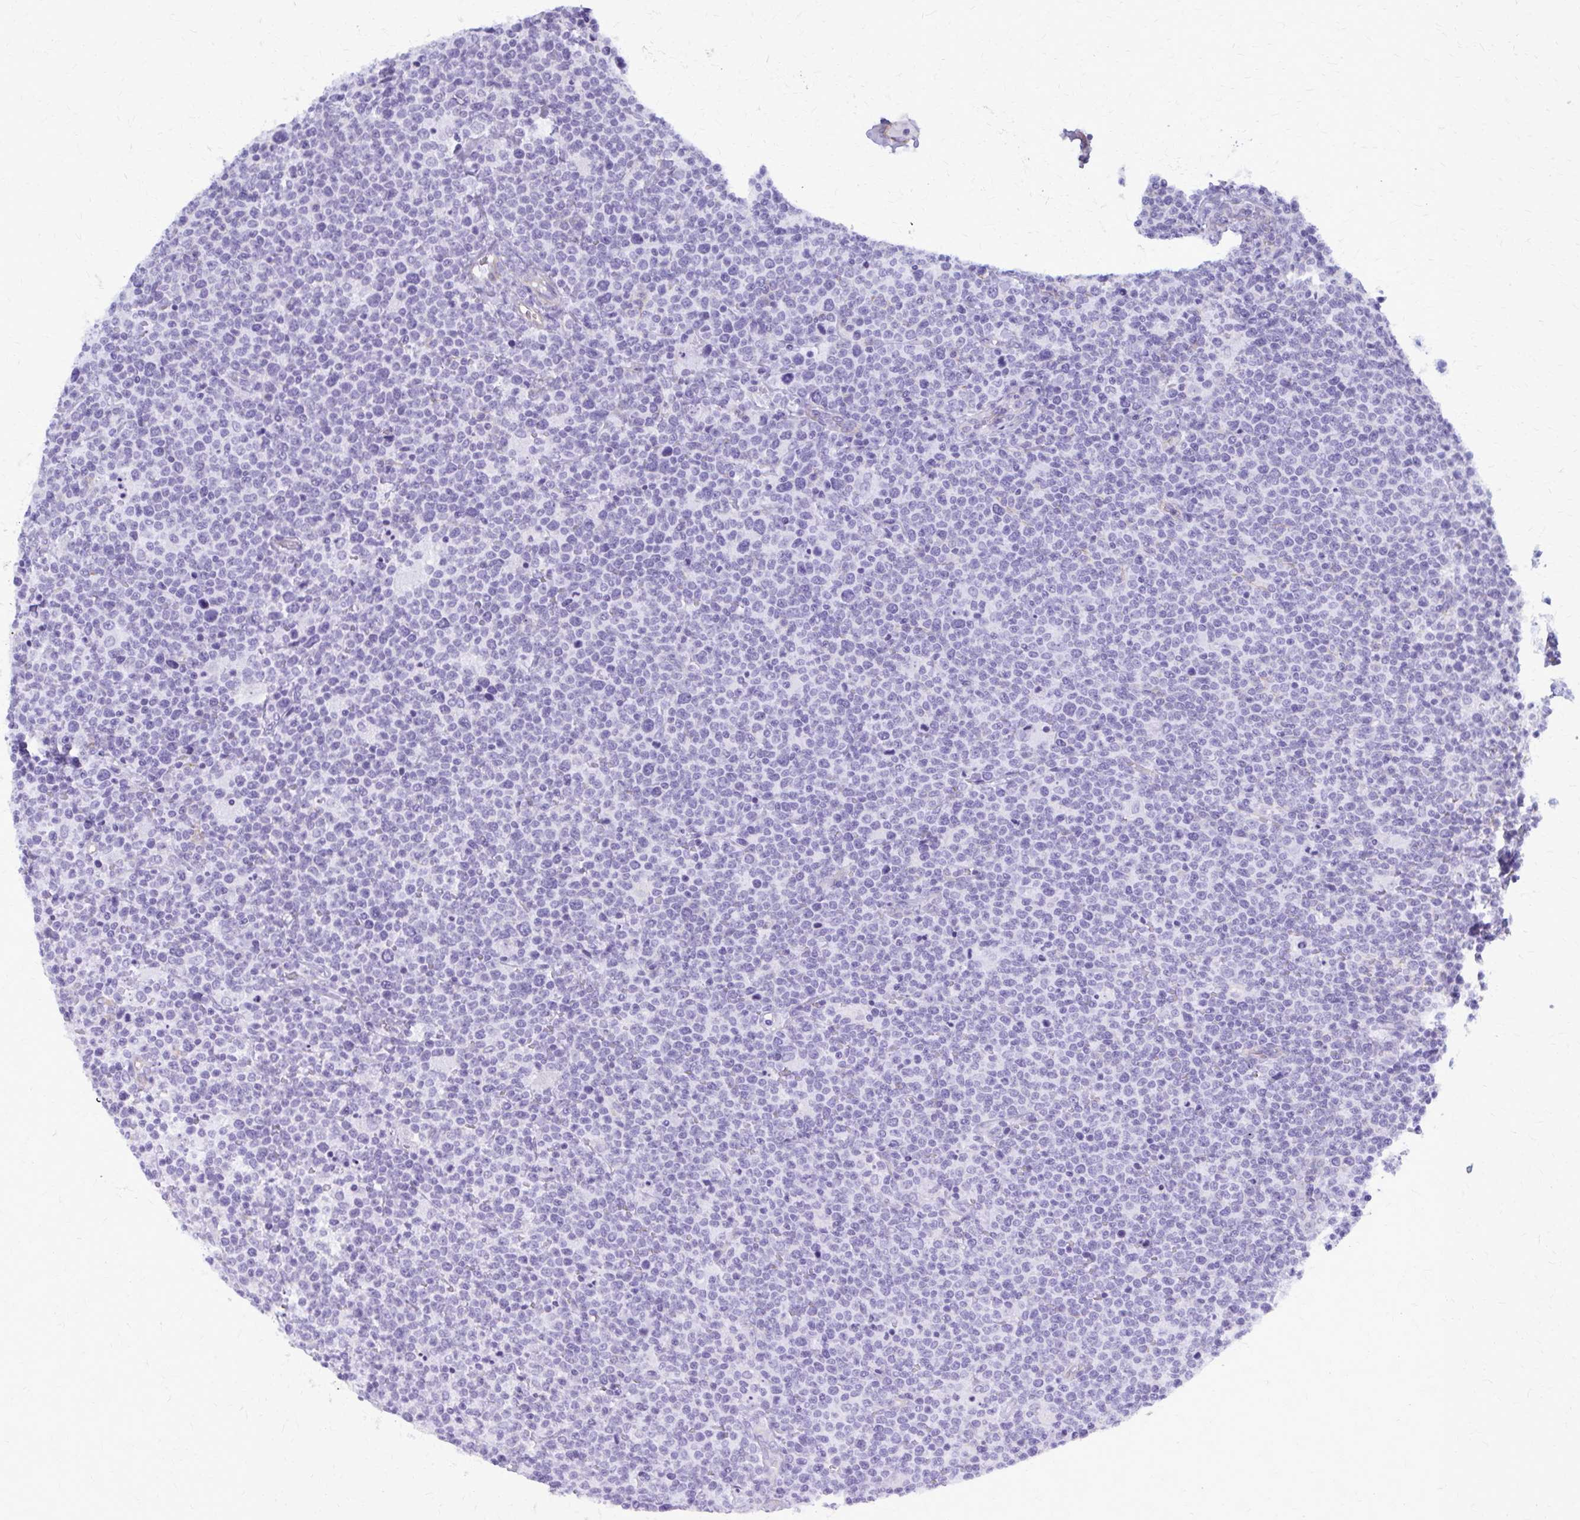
{"staining": {"intensity": "negative", "quantity": "none", "location": "none"}, "tissue": "lymphoma", "cell_type": "Tumor cells", "image_type": "cancer", "snomed": [{"axis": "morphology", "description": "Malignant lymphoma, non-Hodgkin's type, High grade"}, {"axis": "topography", "description": "Lymph node"}], "caption": "The image reveals no significant positivity in tumor cells of malignant lymphoma, non-Hodgkin's type (high-grade).", "gene": "GFAP", "patient": {"sex": "male", "age": 61}}